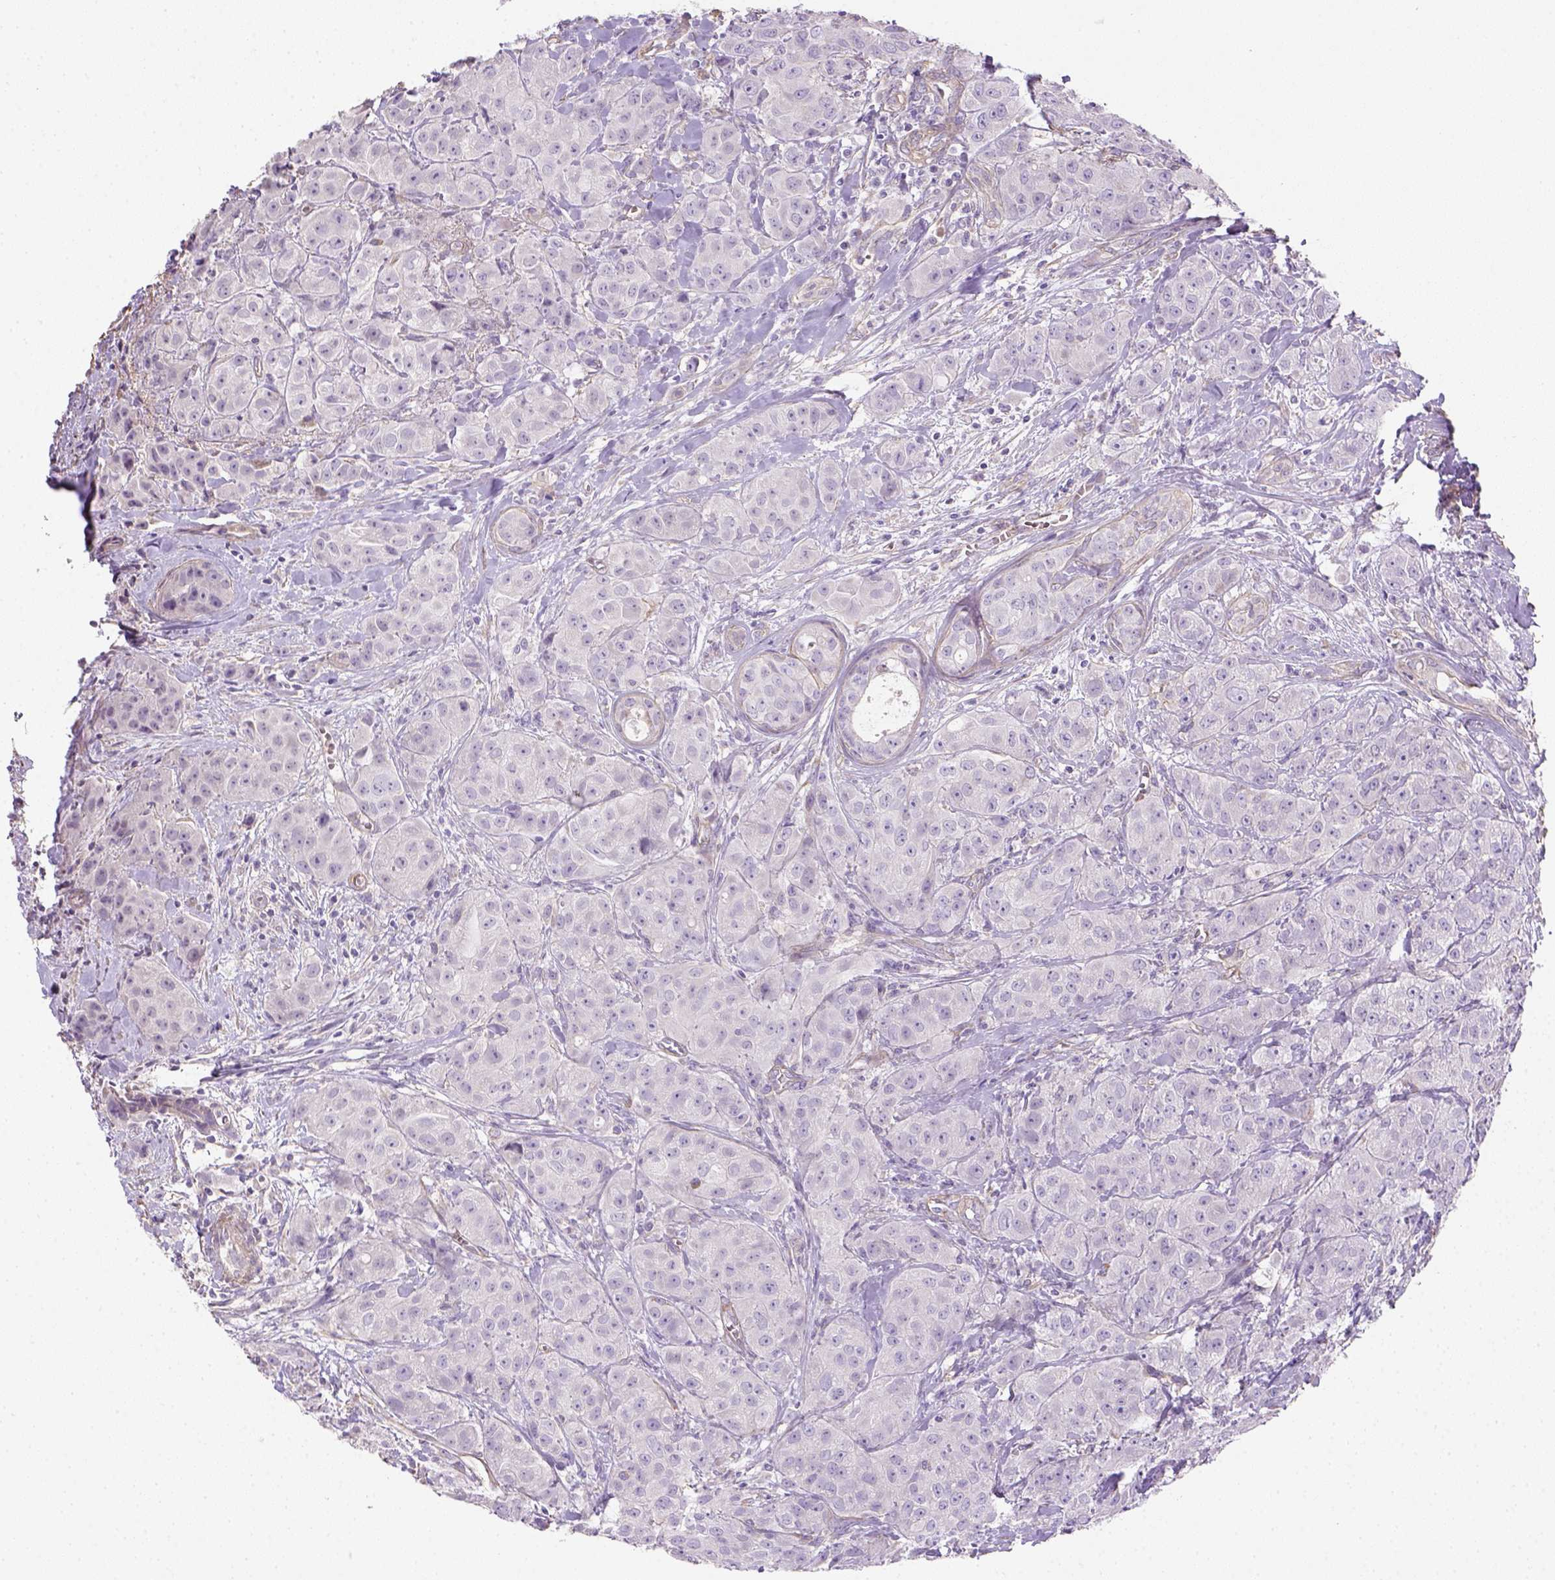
{"staining": {"intensity": "negative", "quantity": "none", "location": "none"}, "tissue": "breast cancer", "cell_type": "Tumor cells", "image_type": "cancer", "snomed": [{"axis": "morphology", "description": "Duct carcinoma"}, {"axis": "topography", "description": "Breast"}], "caption": "Photomicrograph shows no protein expression in tumor cells of breast intraductal carcinoma tissue.", "gene": "HTRA1", "patient": {"sex": "female", "age": 43}}